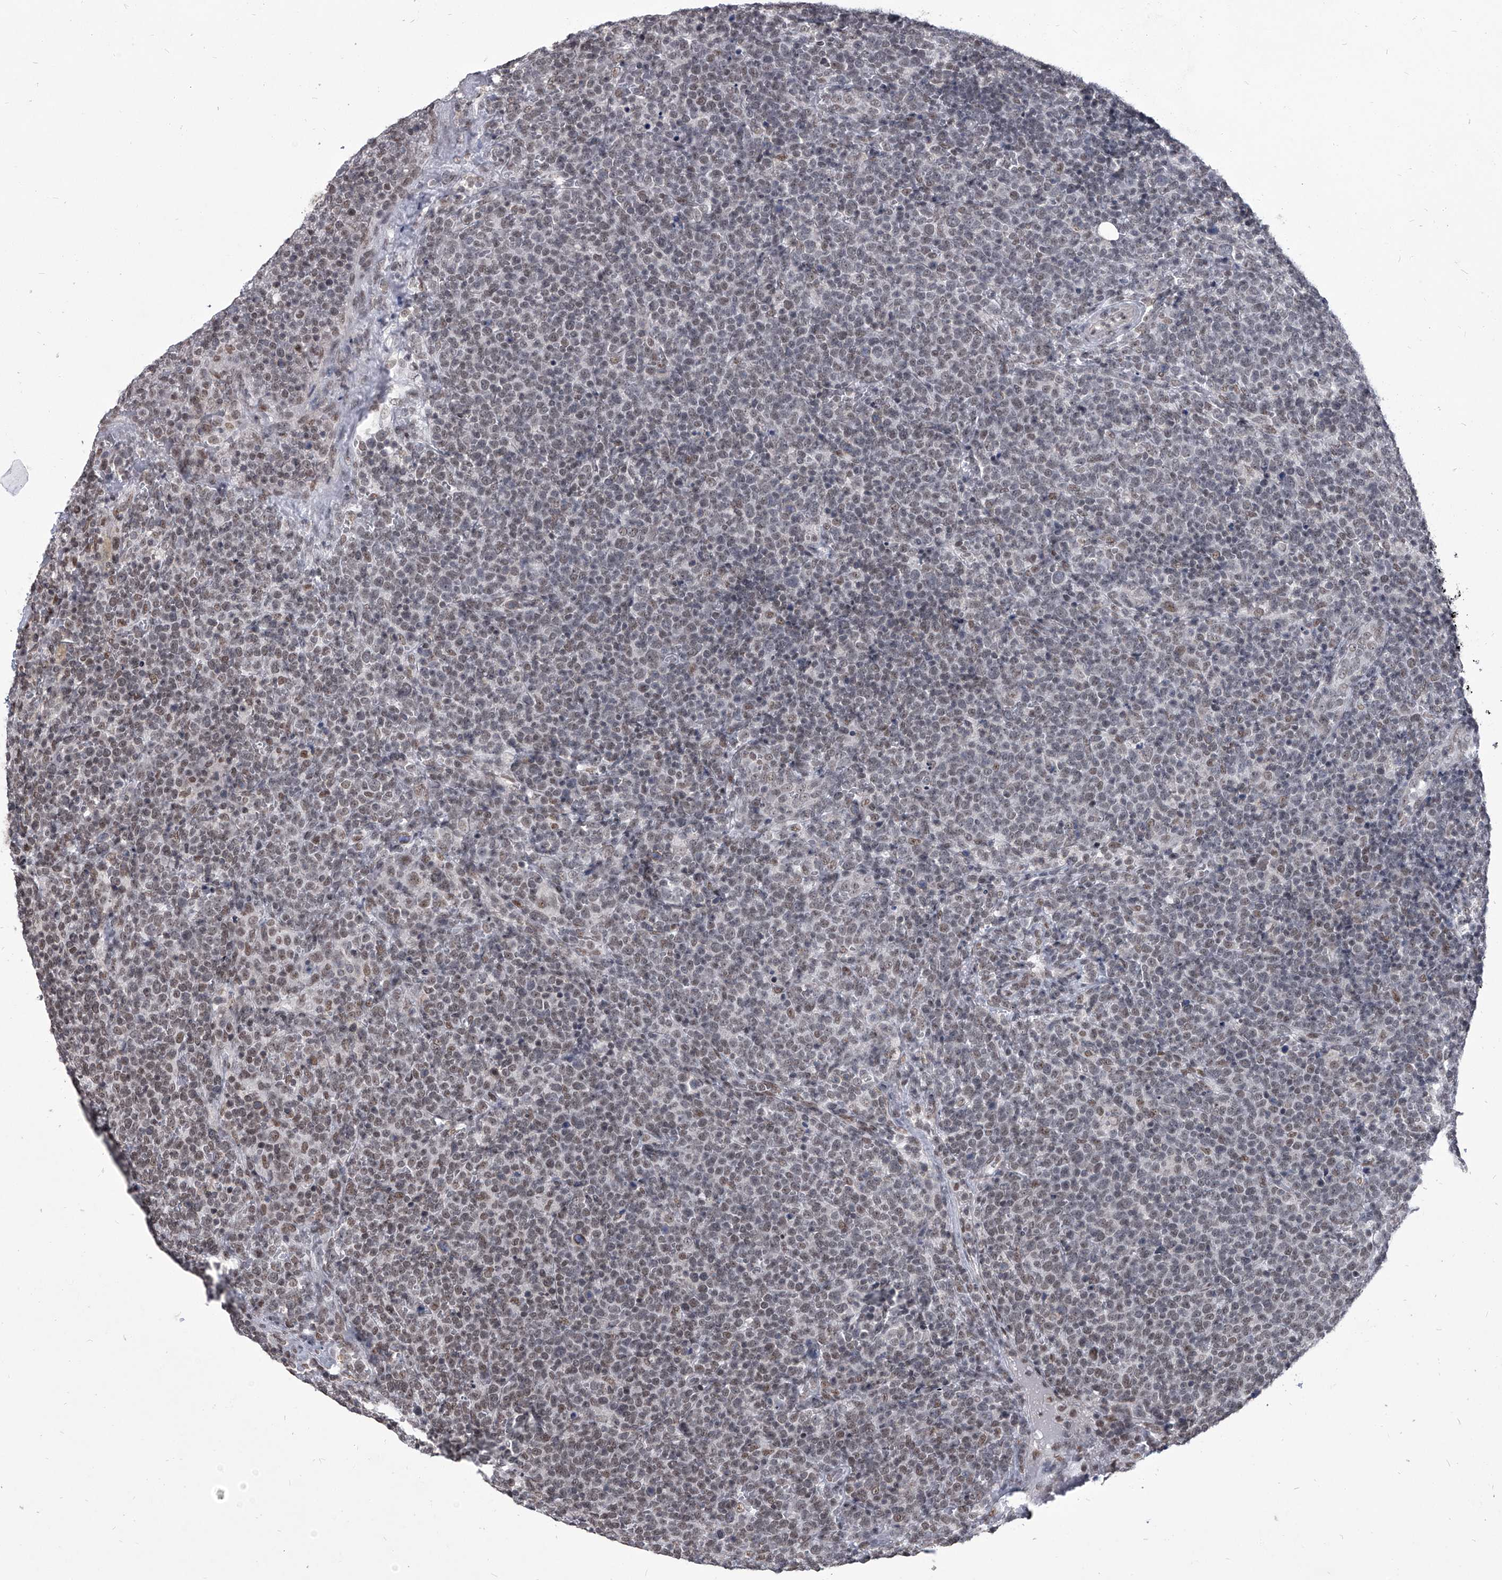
{"staining": {"intensity": "weak", "quantity": "25%-75%", "location": "nuclear"}, "tissue": "lymphoma", "cell_type": "Tumor cells", "image_type": "cancer", "snomed": [{"axis": "morphology", "description": "Malignant lymphoma, non-Hodgkin's type, High grade"}, {"axis": "topography", "description": "Lymph node"}], "caption": "Protein staining of lymphoma tissue reveals weak nuclear positivity in about 25%-75% of tumor cells.", "gene": "PPIL4", "patient": {"sex": "male", "age": 61}}